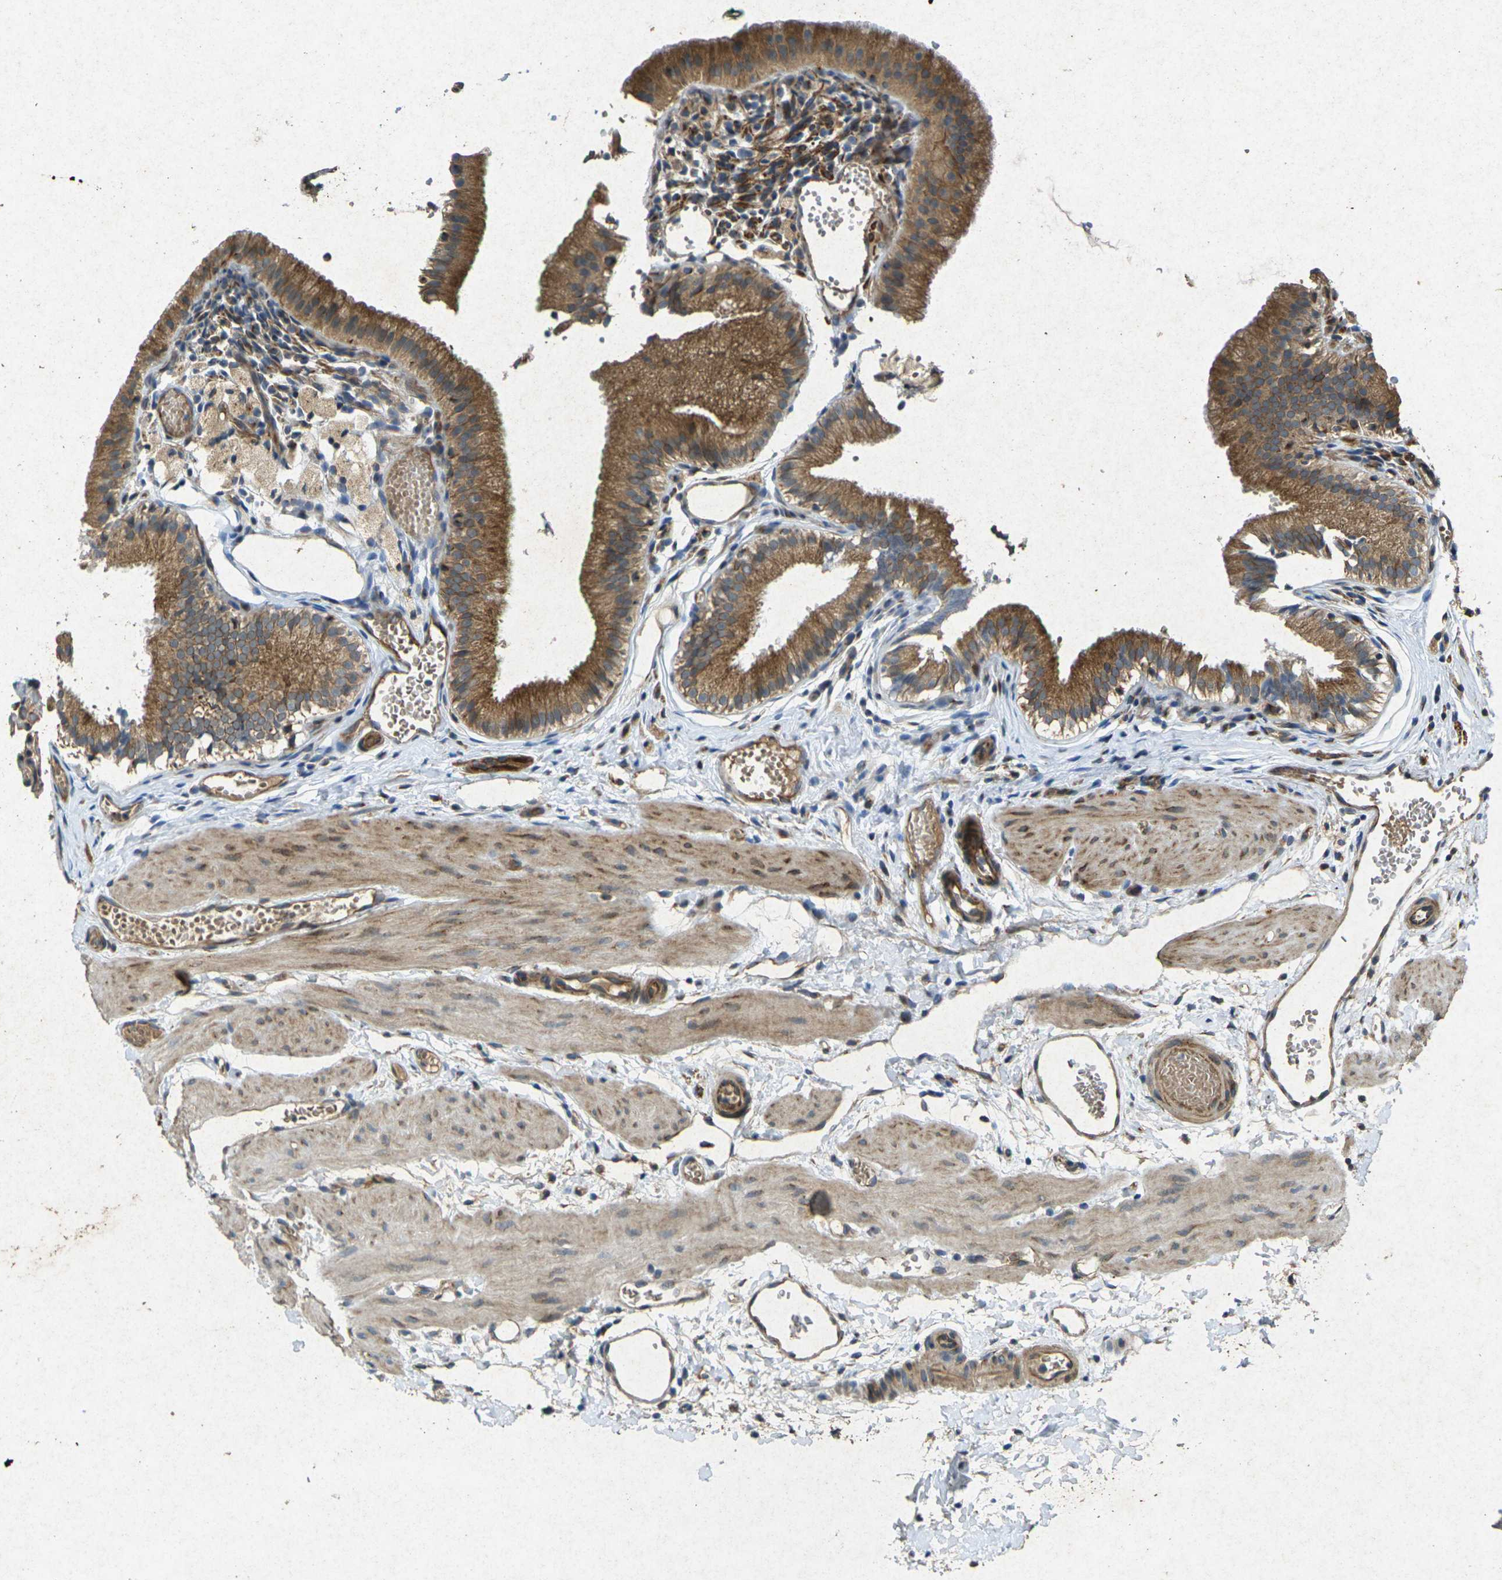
{"staining": {"intensity": "strong", "quantity": ">75%", "location": "cytoplasmic/membranous"}, "tissue": "gallbladder", "cell_type": "Glandular cells", "image_type": "normal", "snomed": [{"axis": "morphology", "description": "Normal tissue, NOS"}, {"axis": "topography", "description": "Gallbladder"}], "caption": "Human gallbladder stained with a brown dye displays strong cytoplasmic/membranous positive positivity in about >75% of glandular cells.", "gene": "RGMA", "patient": {"sex": "female", "age": 26}}